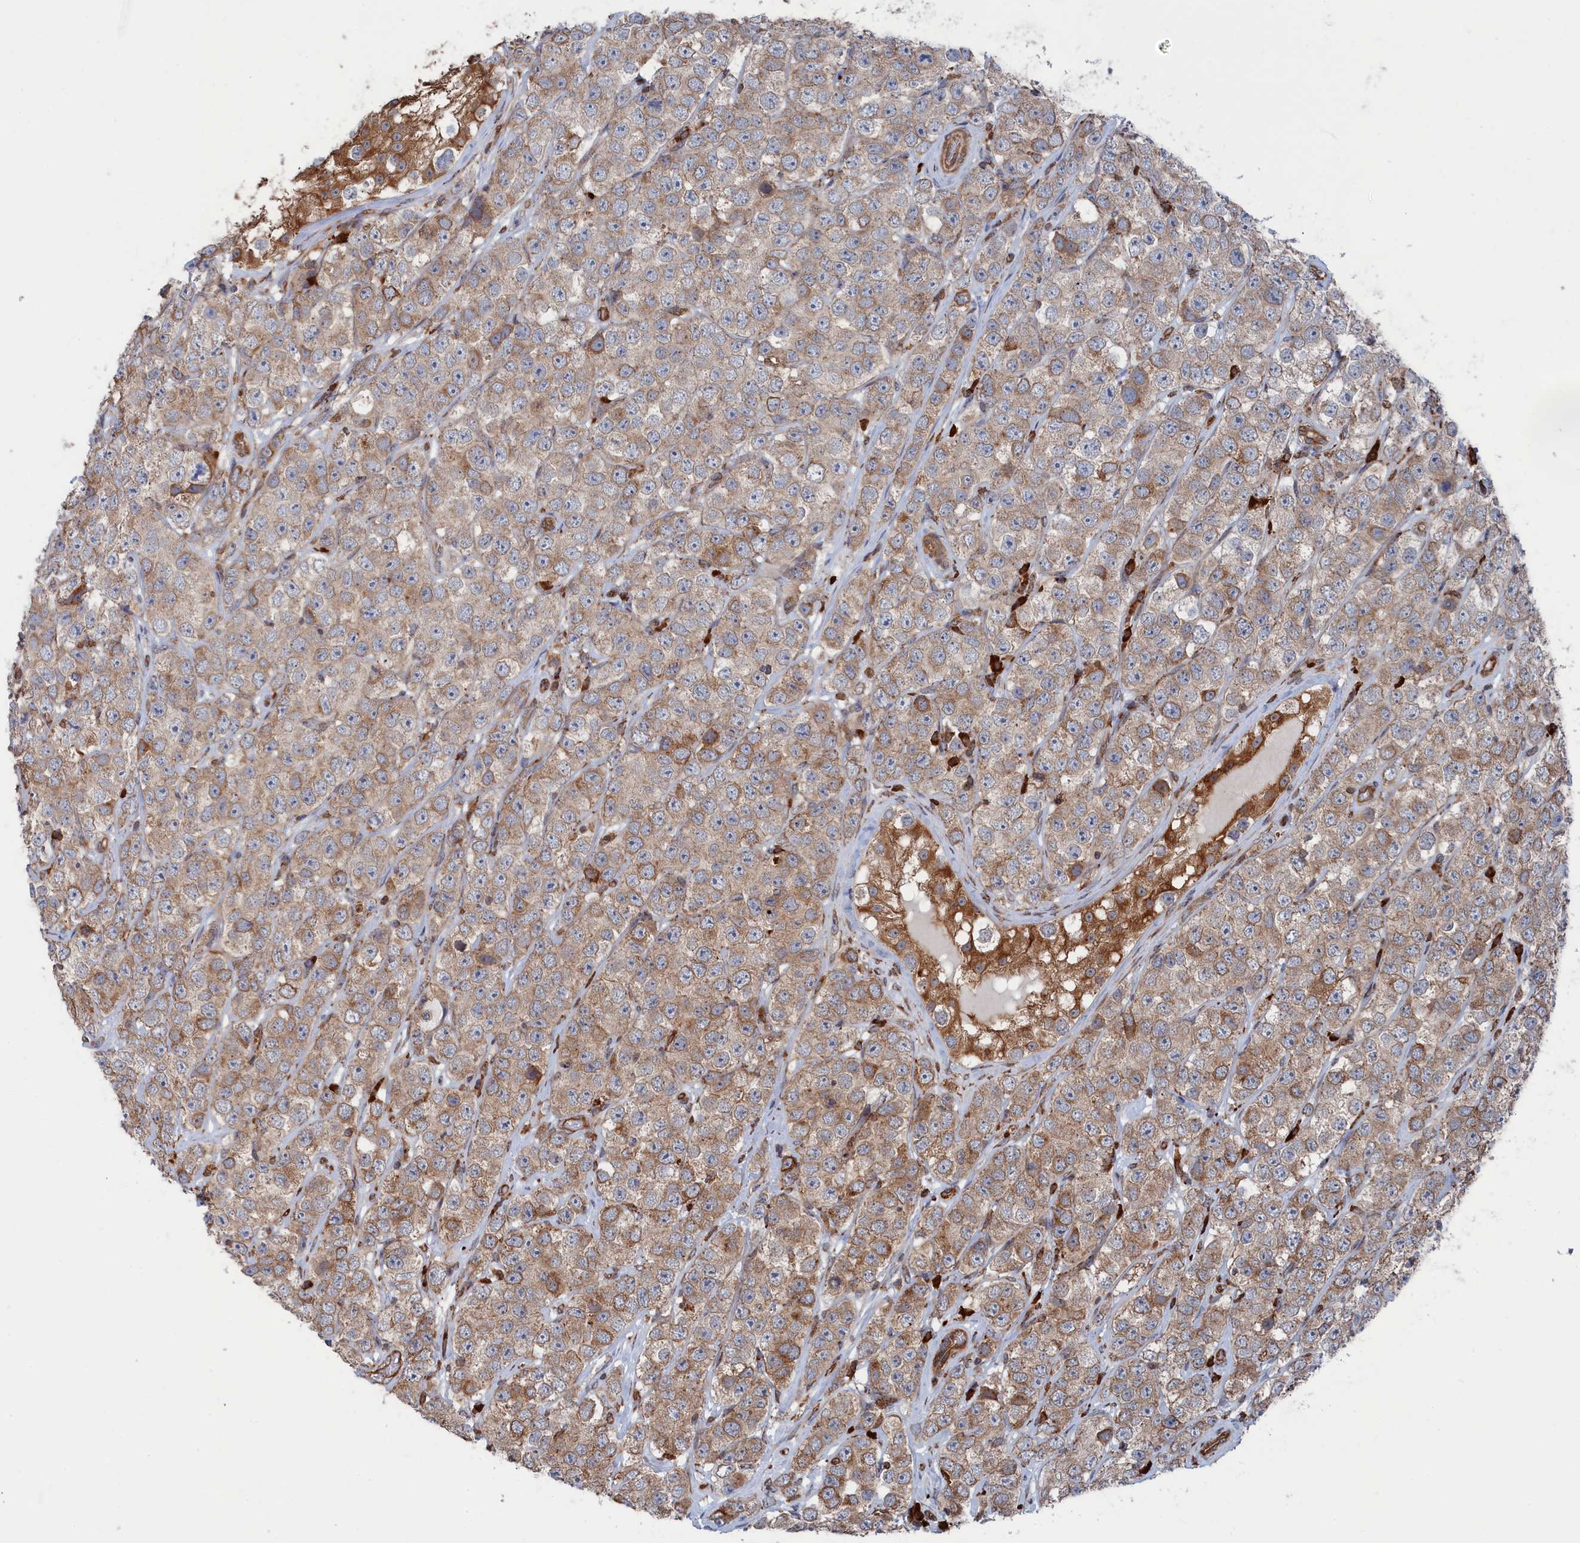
{"staining": {"intensity": "moderate", "quantity": "25%-75%", "location": "cytoplasmic/membranous"}, "tissue": "testis cancer", "cell_type": "Tumor cells", "image_type": "cancer", "snomed": [{"axis": "morphology", "description": "Seminoma, NOS"}, {"axis": "topography", "description": "Testis"}], "caption": "Immunohistochemistry photomicrograph of neoplastic tissue: testis cancer stained using immunohistochemistry exhibits medium levels of moderate protein expression localized specifically in the cytoplasmic/membranous of tumor cells, appearing as a cytoplasmic/membranous brown color.", "gene": "BPIFB6", "patient": {"sex": "male", "age": 28}}